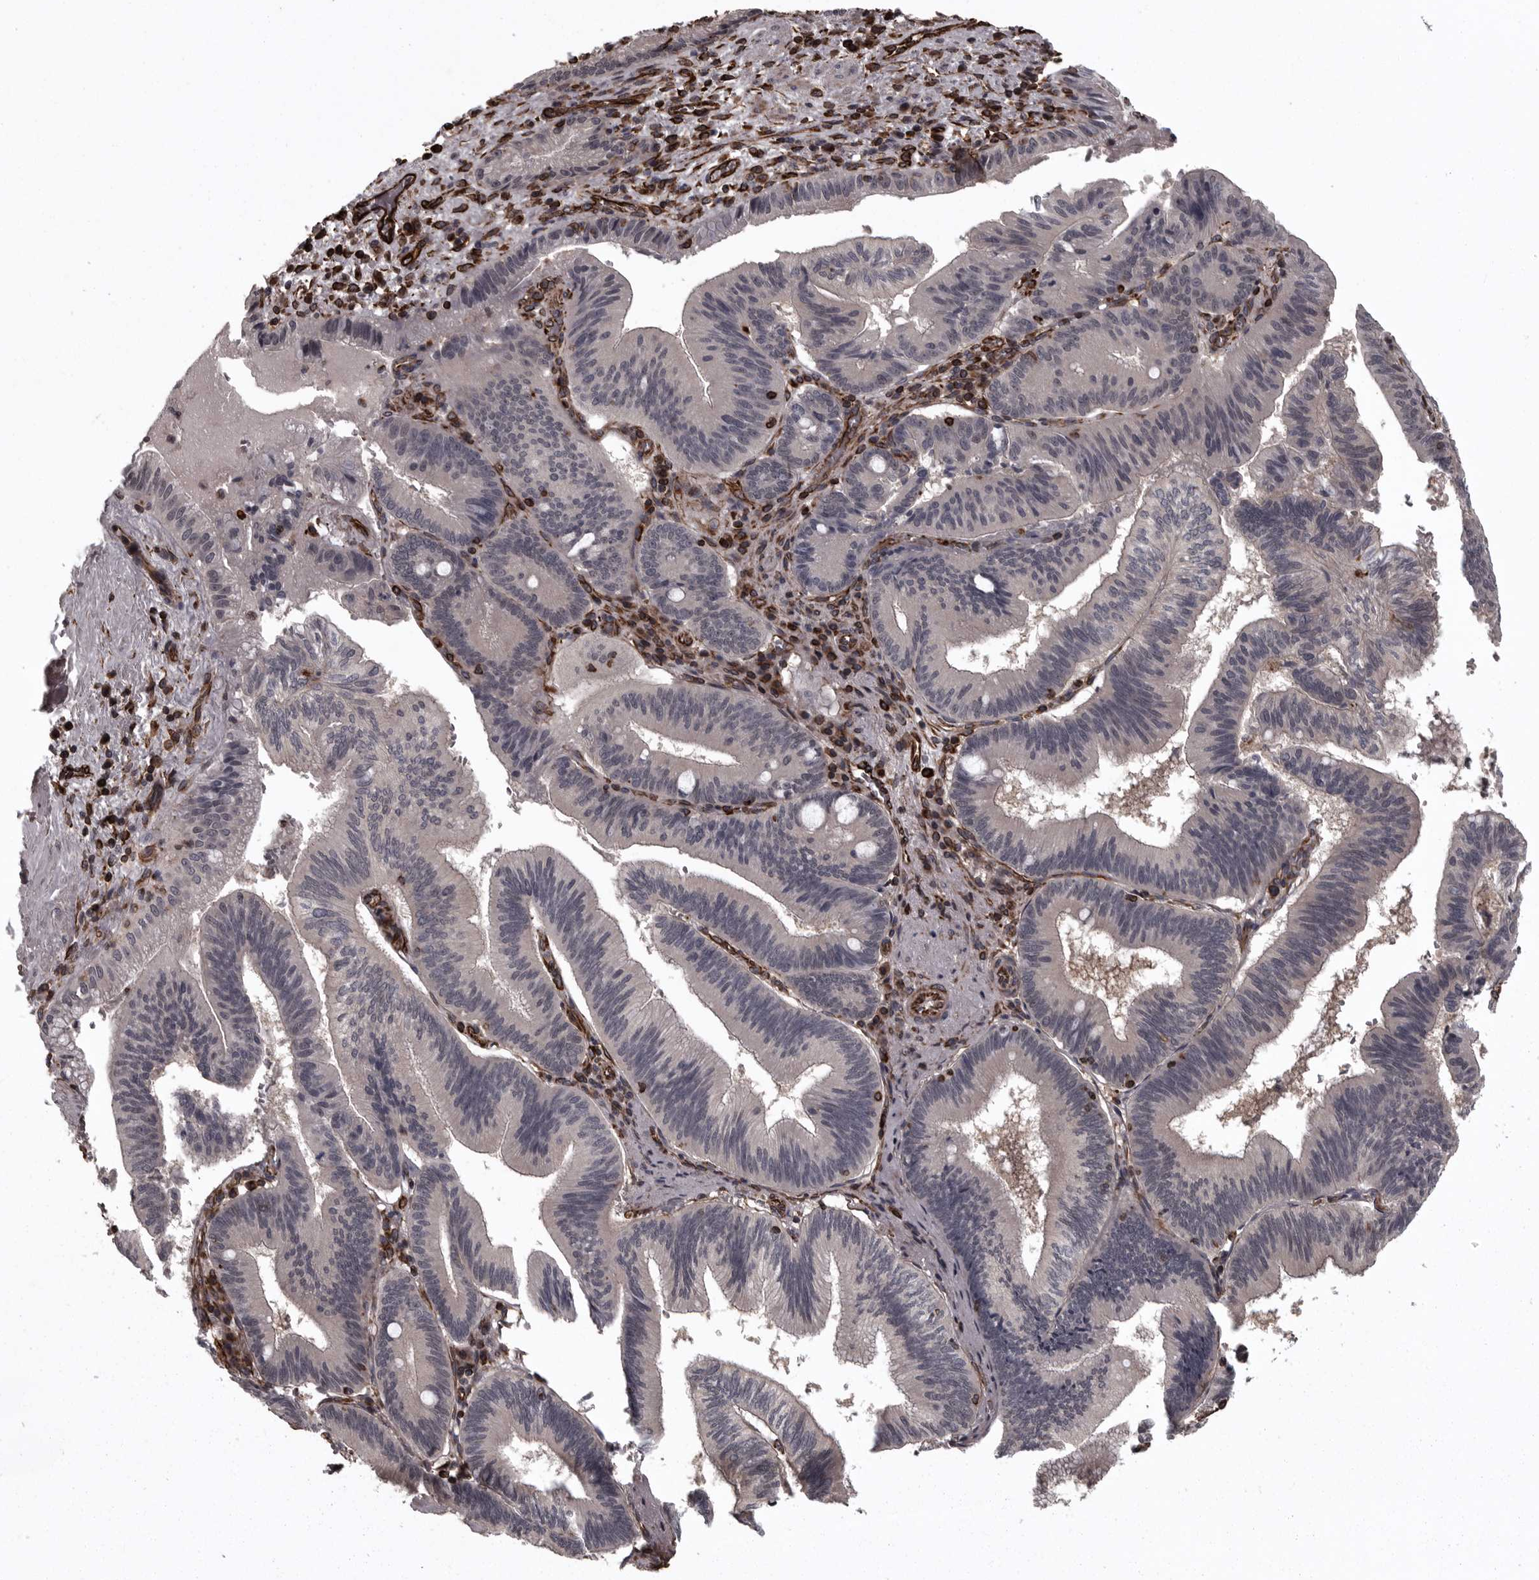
{"staining": {"intensity": "negative", "quantity": "none", "location": "none"}, "tissue": "pancreatic cancer", "cell_type": "Tumor cells", "image_type": "cancer", "snomed": [{"axis": "morphology", "description": "Adenocarcinoma, NOS"}, {"axis": "topography", "description": "Pancreas"}], "caption": "DAB (3,3'-diaminobenzidine) immunohistochemical staining of pancreatic adenocarcinoma exhibits no significant staining in tumor cells. The staining was performed using DAB (3,3'-diaminobenzidine) to visualize the protein expression in brown, while the nuclei were stained in blue with hematoxylin (Magnification: 20x).", "gene": "FAAP100", "patient": {"sex": "male", "age": 82}}